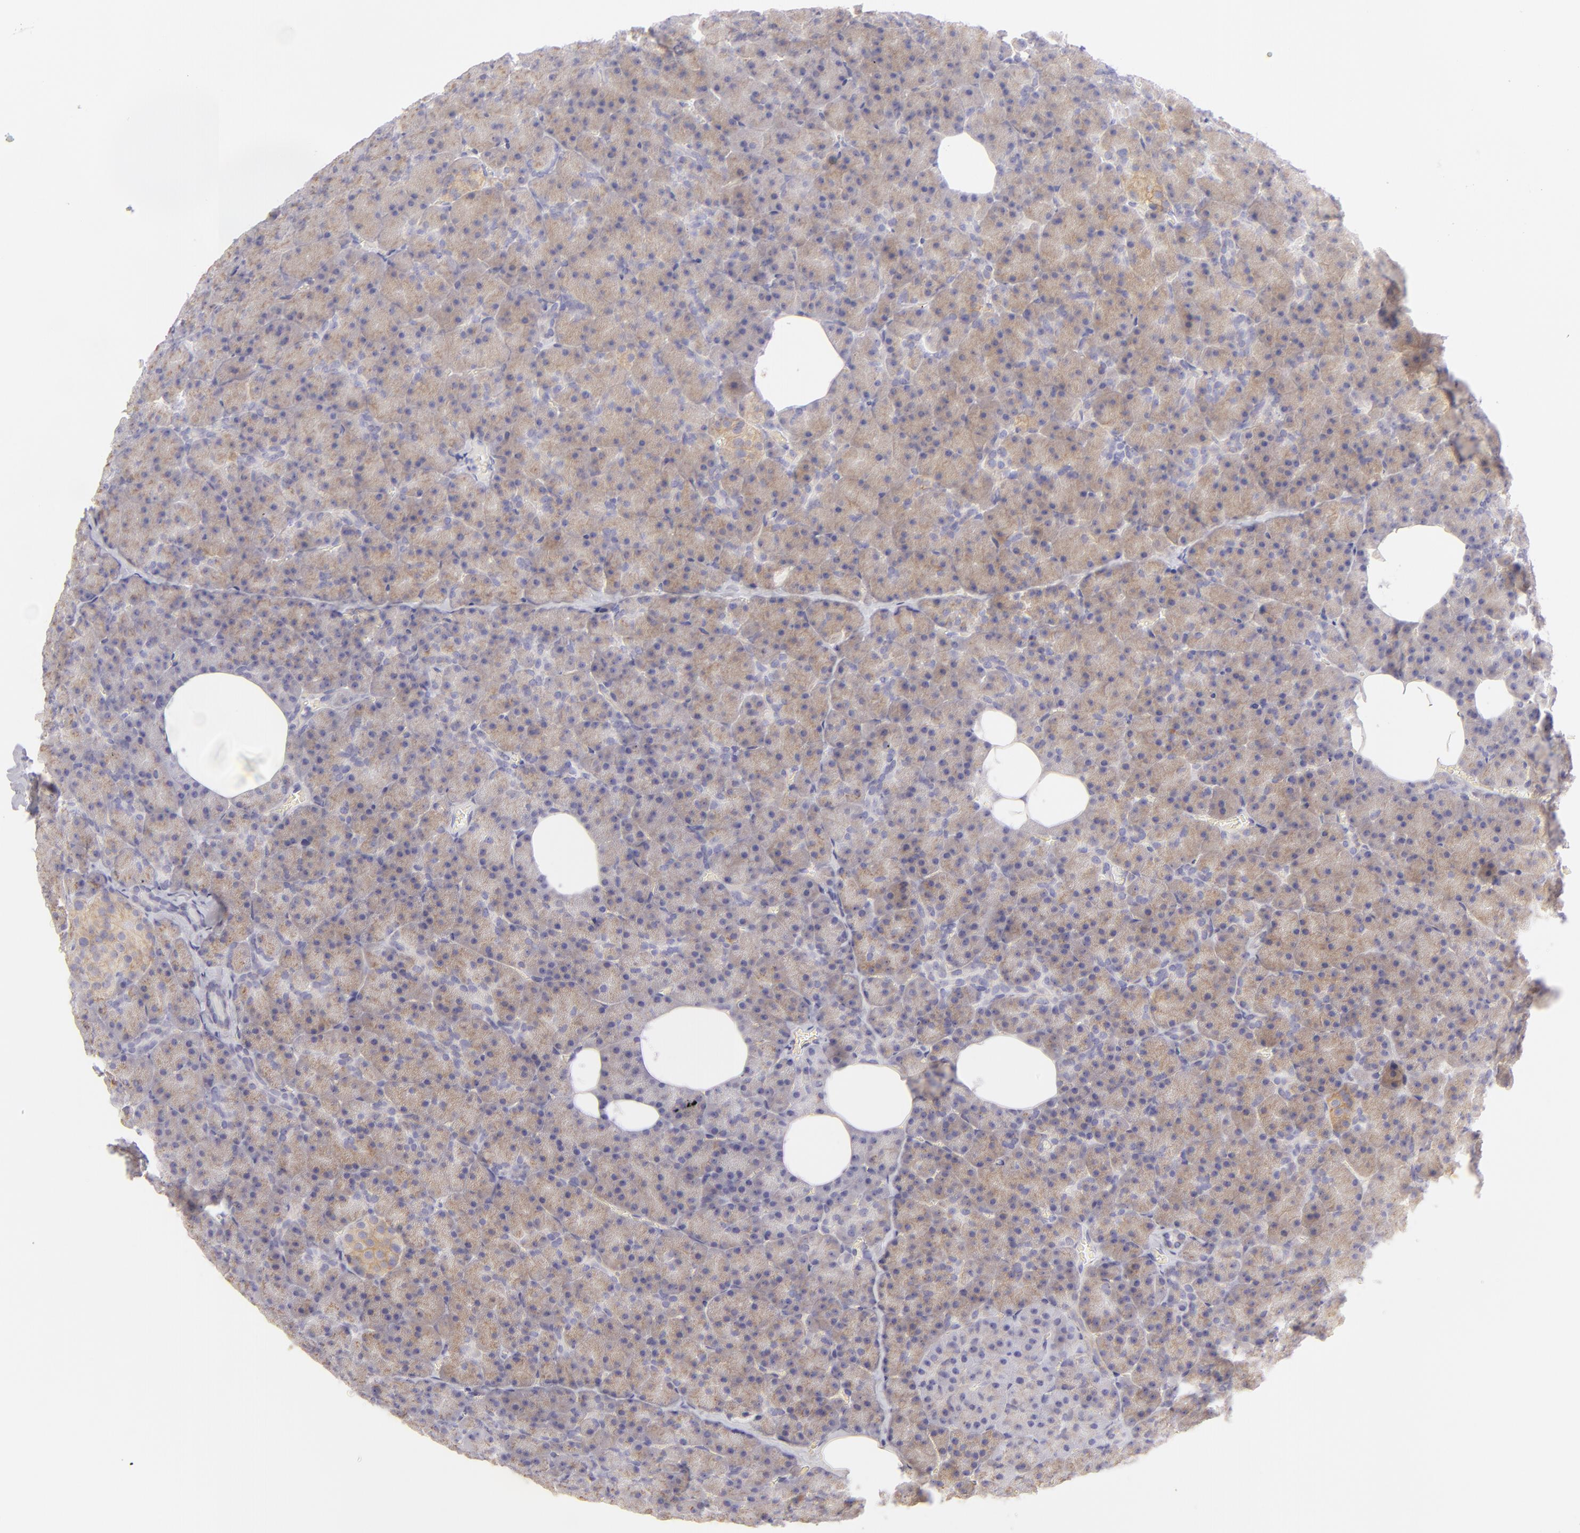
{"staining": {"intensity": "weak", "quantity": ">75%", "location": "cytoplasmic/membranous"}, "tissue": "pancreas", "cell_type": "Exocrine glandular cells", "image_type": "normal", "snomed": [{"axis": "morphology", "description": "Normal tissue, NOS"}, {"axis": "topography", "description": "Pancreas"}], "caption": "The histopathology image shows a brown stain indicating the presence of a protein in the cytoplasmic/membranous of exocrine glandular cells in pancreas. Ihc stains the protein of interest in brown and the nuclei are stained blue.", "gene": "DLG4", "patient": {"sex": "female", "age": 35}}